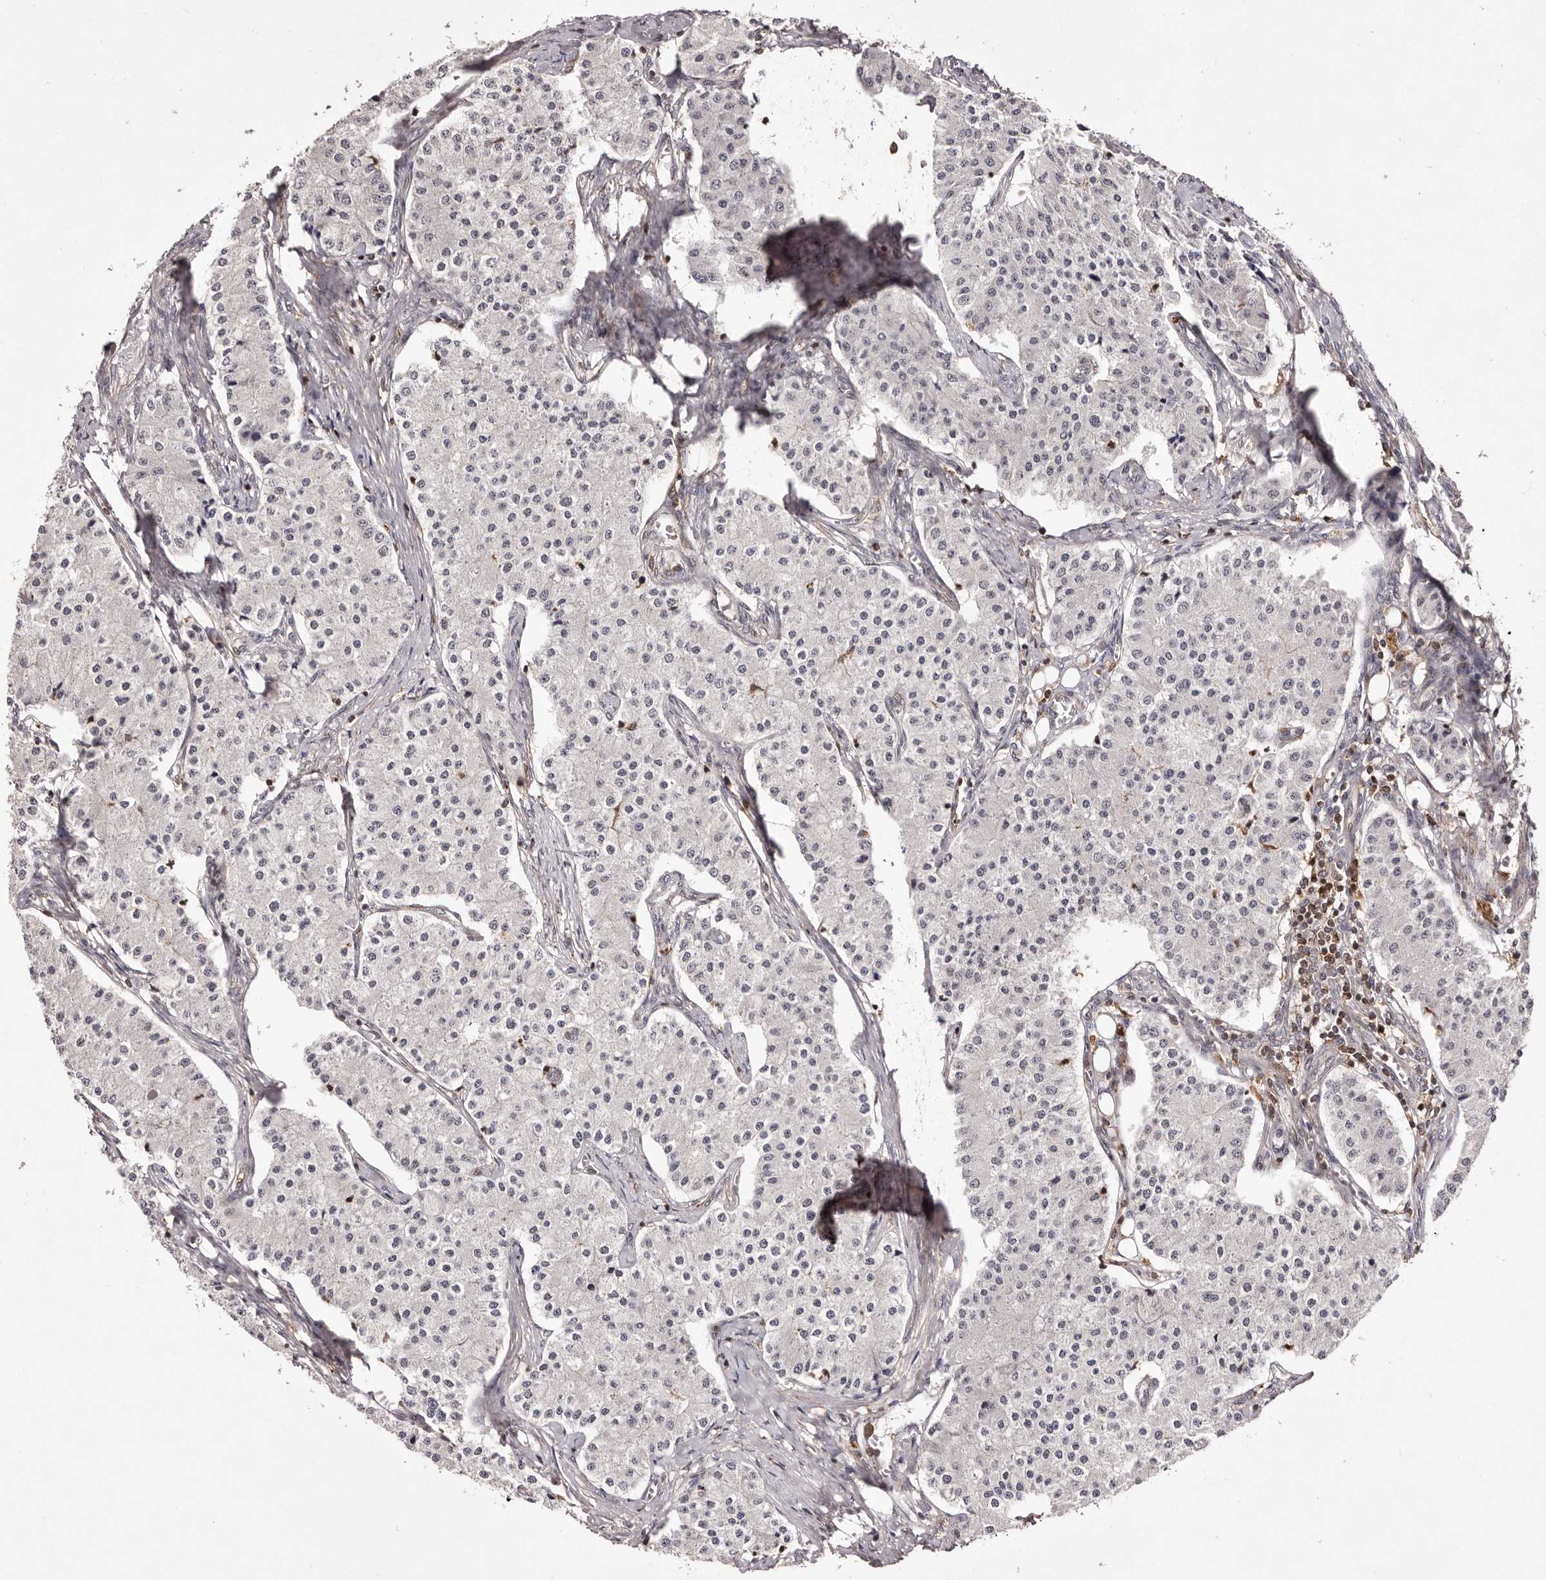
{"staining": {"intensity": "negative", "quantity": "none", "location": "none"}, "tissue": "carcinoid", "cell_type": "Tumor cells", "image_type": "cancer", "snomed": [{"axis": "morphology", "description": "Carcinoid, malignant, NOS"}, {"axis": "topography", "description": "Colon"}], "caption": "The histopathology image shows no significant positivity in tumor cells of carcinoid.", "gene": "FBXO5", "patient": {"sex": "female", "age": 52}}